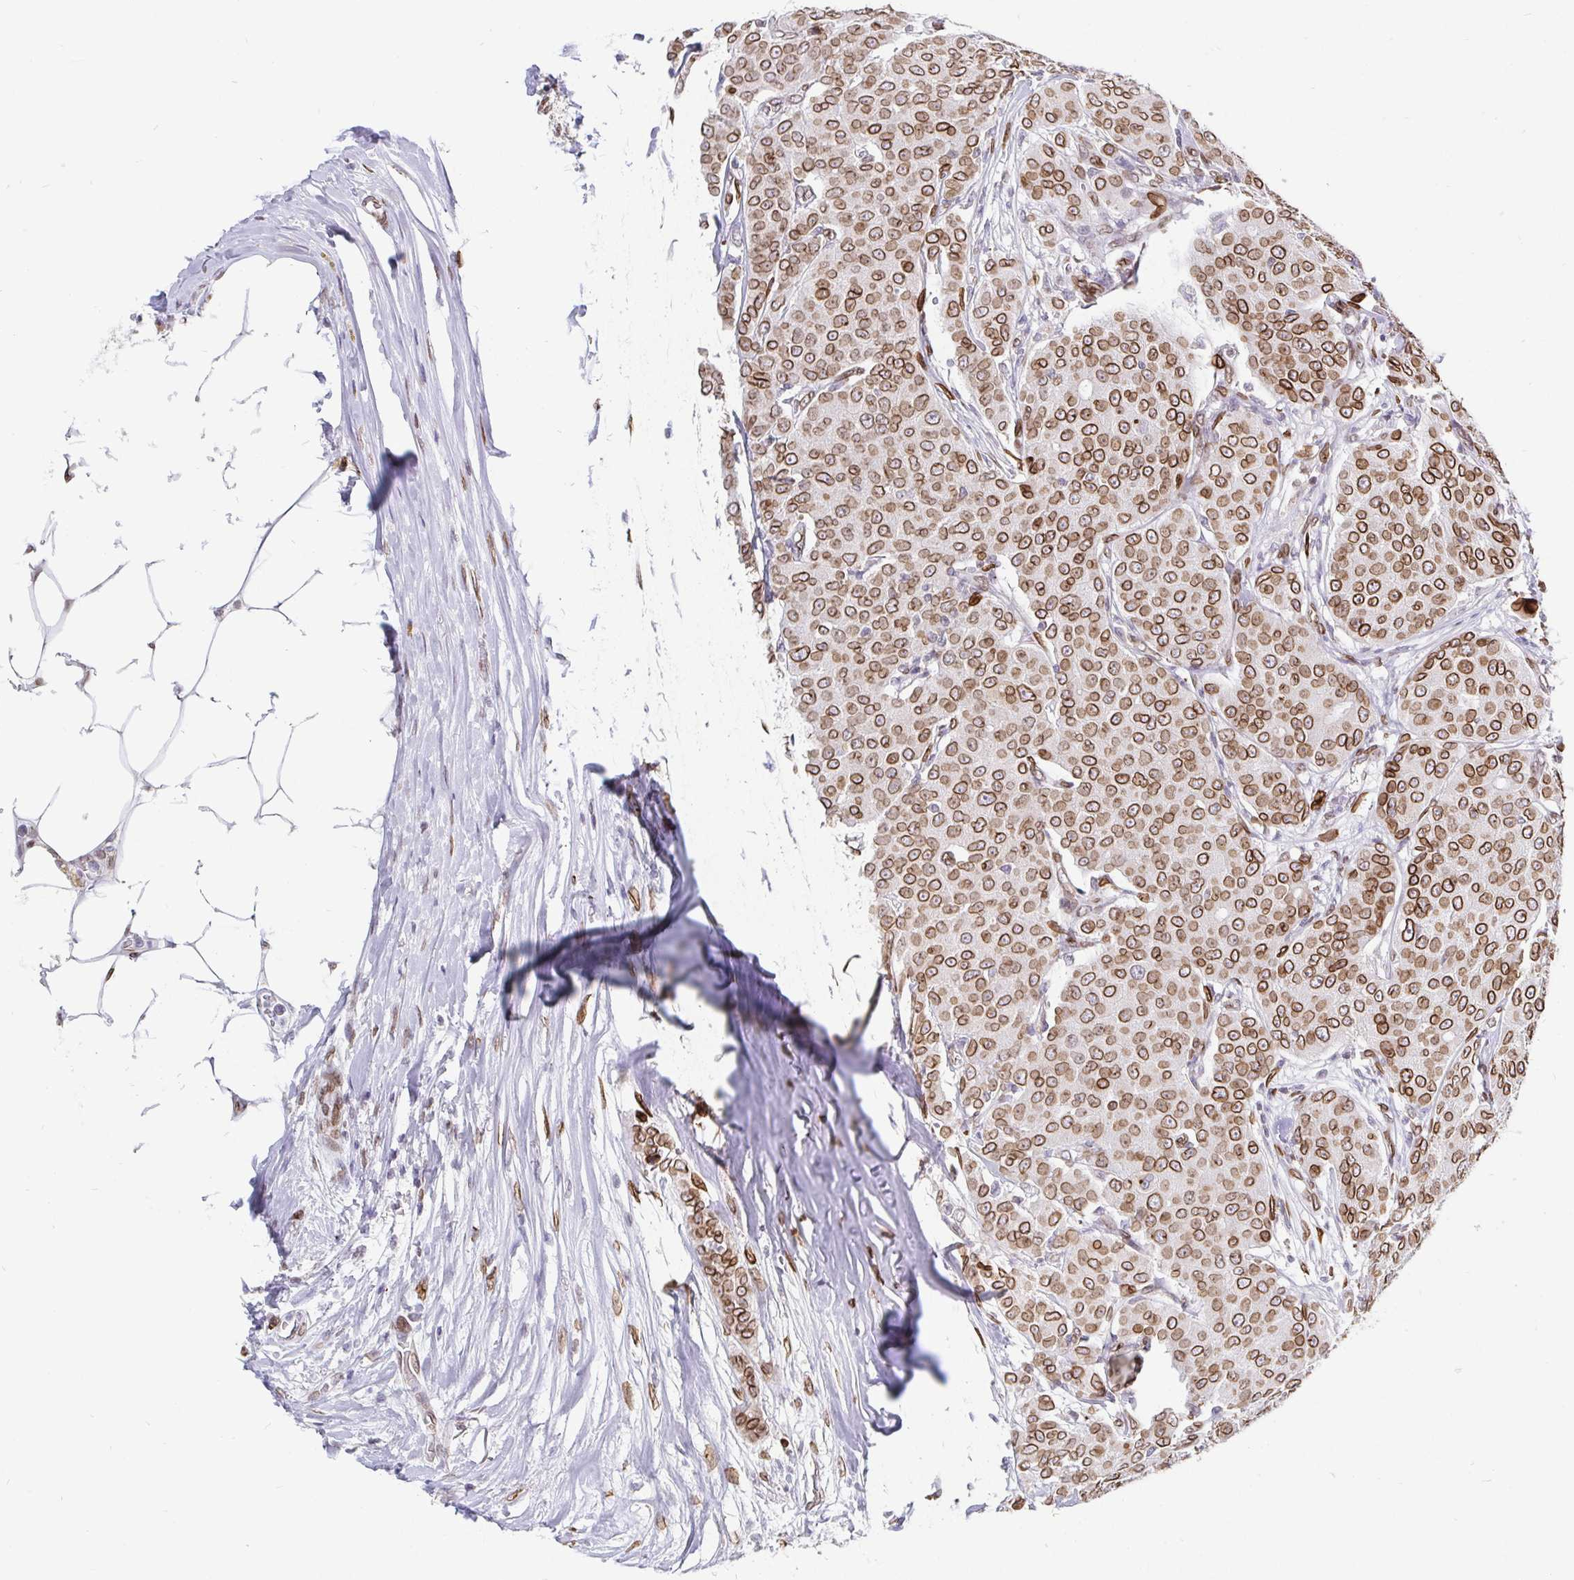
{"staining": {"intensity": "moderate", "quantity": ">75%", "location": "cytoplasmic/membranous,nuclear"}, "tissue": "breast cancer", "cell_type": "Tumor cells", "image_type": "cancer", "snomed": [{"axis": "morphology", "description": "Duct carcinoma"}, {"axis": "topography", "description": "Breast"}], "caption": "Approximately >75% of tumor cells in human breast cancer (intraductal carcinoma) show moderate cytoplasmic/membranous and nuclear protein expression as visualized by brown immunohistochemical staining.", "gene": "EMD", "patient": {"sex": "female", "age": 91}}